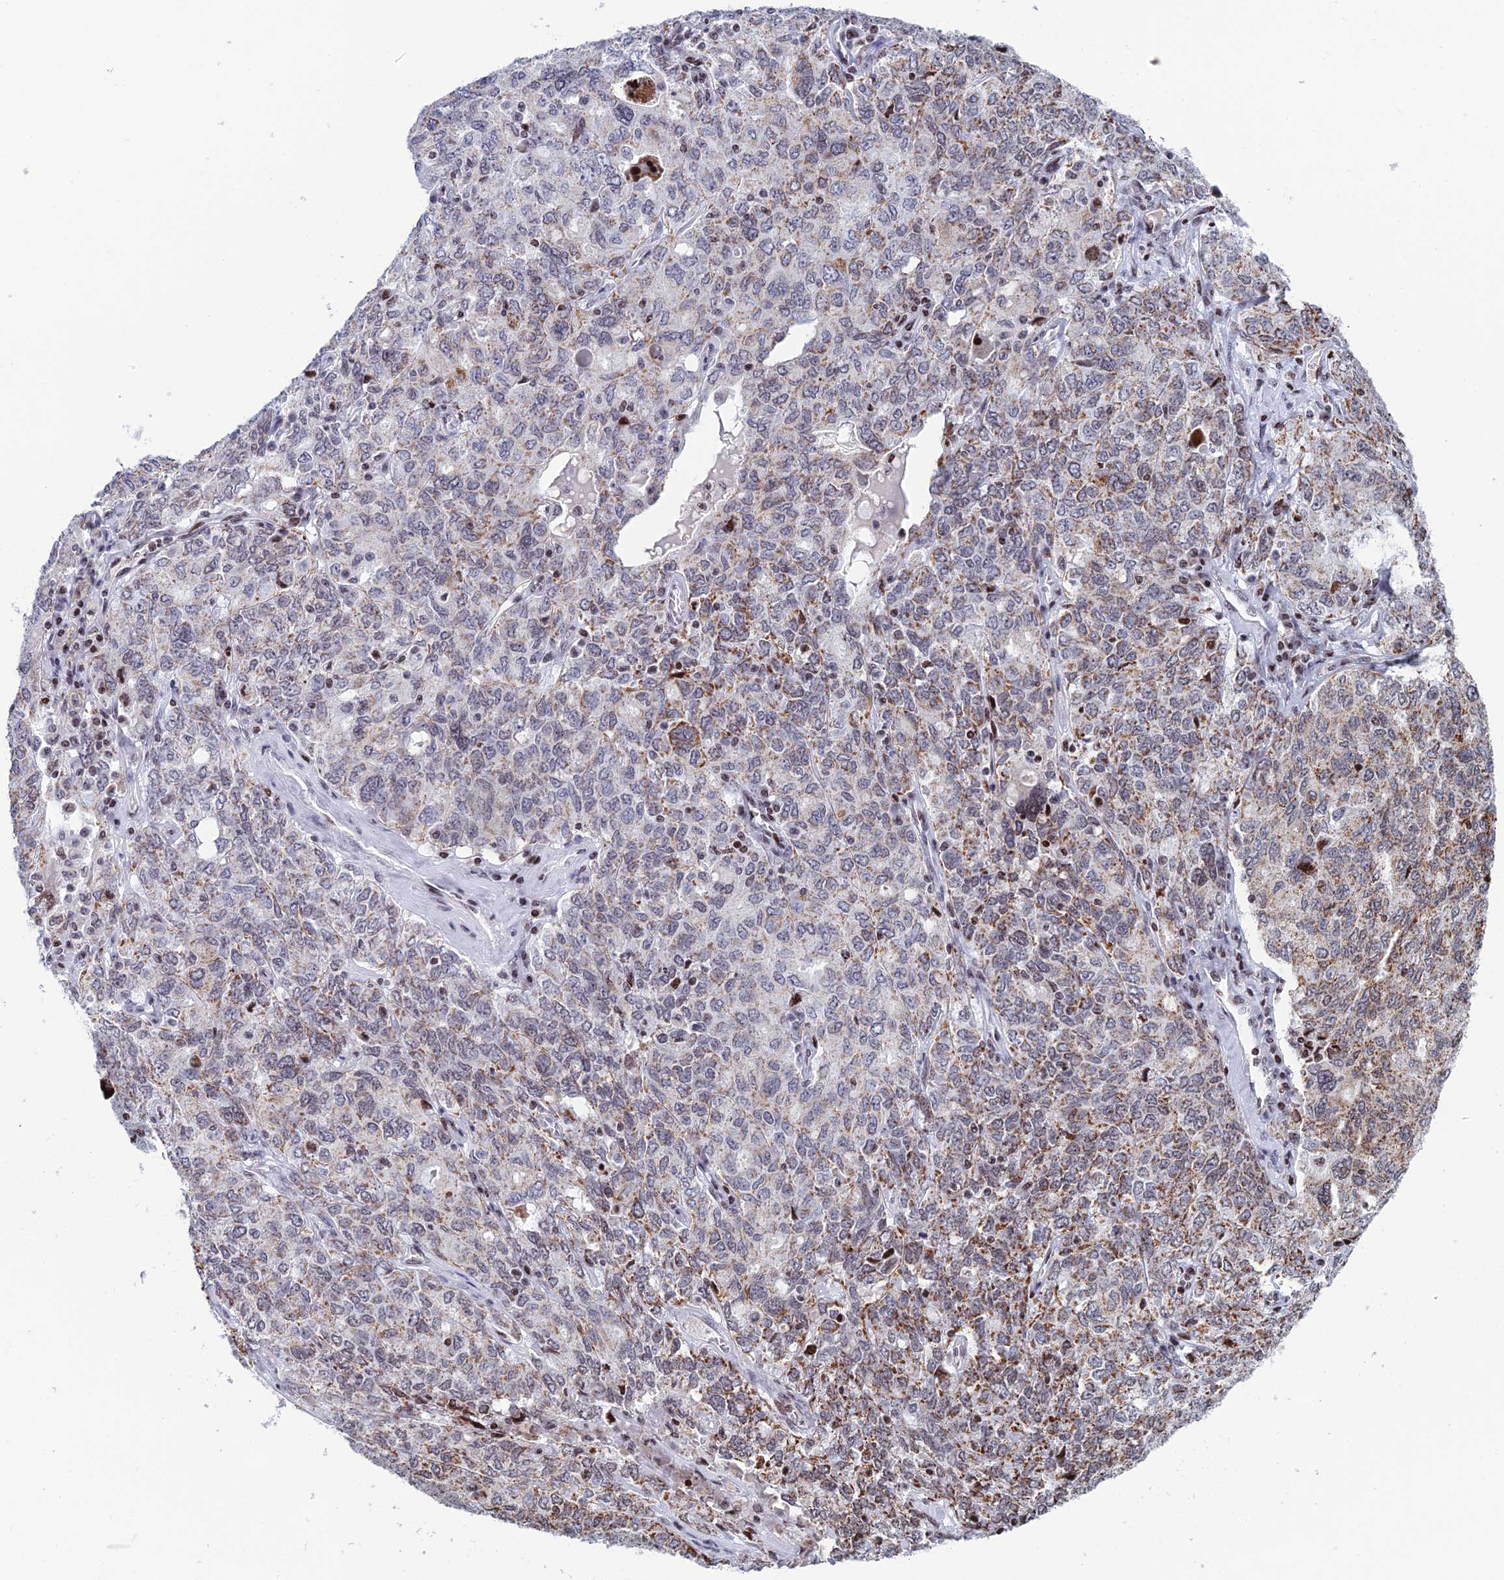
{"staining": {"intensity": "moderate", "quantity": ">75%", "location": "cytoplasmic/membranous"}, "tissue": "ovarian cancer", "cell_type": "Tumor cells", "image_type": "cancer", "snomed": [{"axis": "morphology", "description": "Carcinoma, endometroid"}, {"axis": "topography", "description": "Ovary"}], "caption": "Immunohistochemistry (IHC) of human endometroid carcinoma (ovarian) displays medium levels of moderate cytoplasmic/membranous positivity in about >75% of tumor cells.", "gene": "AFF3", "patient": {"sex": "female", "age": 62}}